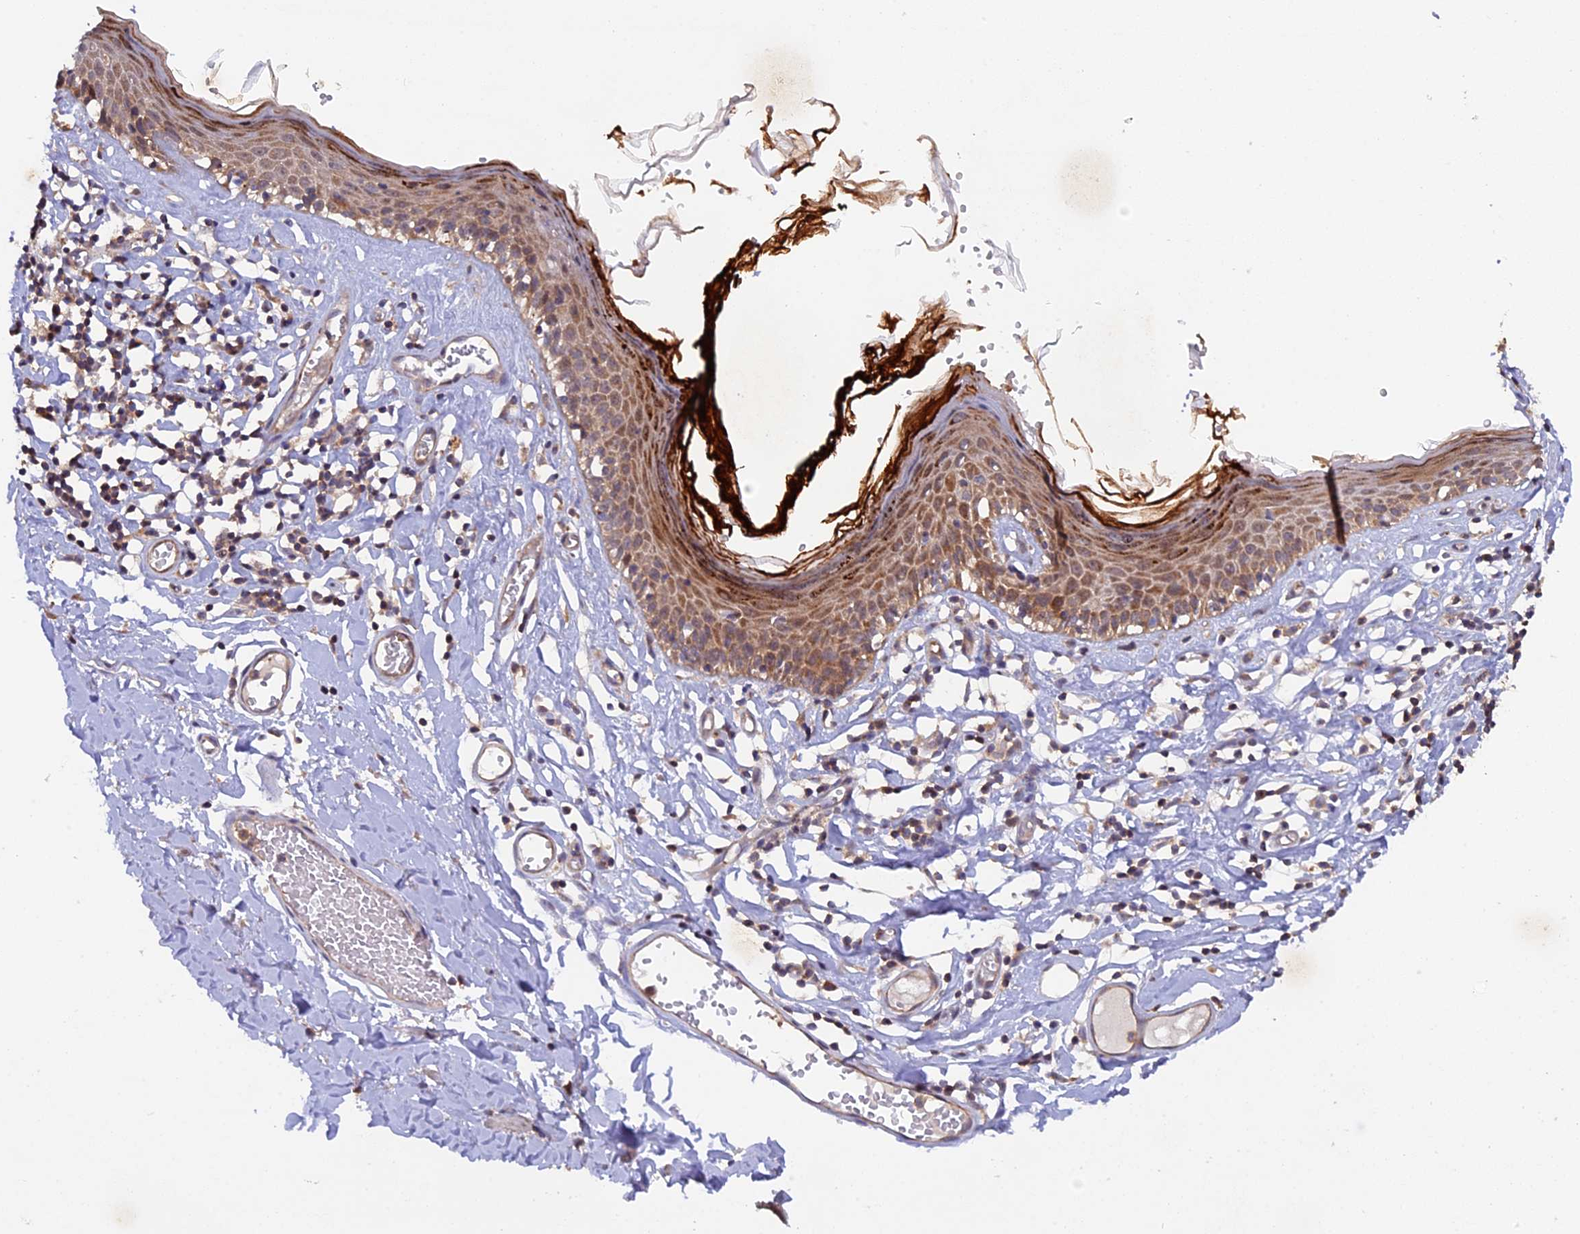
{"staining": {"intensity": "moderate", "quantity": "25%-75%", "location": "cytoplasmic/membranous"}, "tissue": "skin", "cell_type": "Epidermal cells", "image_type": "normal", "snomed": [{"axis": "morphology", "description": "Normal tissue, NOS"}, {"axis": "topography", "description": "Adipose tissue"}, {"axis": "topography", "description": "Vascular tissue"}, {"axis": "topography", "description": "Vulva"}, {"axis": "topography", "description": "Peripheral nerve tissue"}], "caption": "Protein expression analysis of normal human skin reveals moderate cytoplasmic/membranous positivity in about 25%-75% of epidermal cells.", "gene": "FERMT1", "patient": {"sex": "female", "age": 86}}